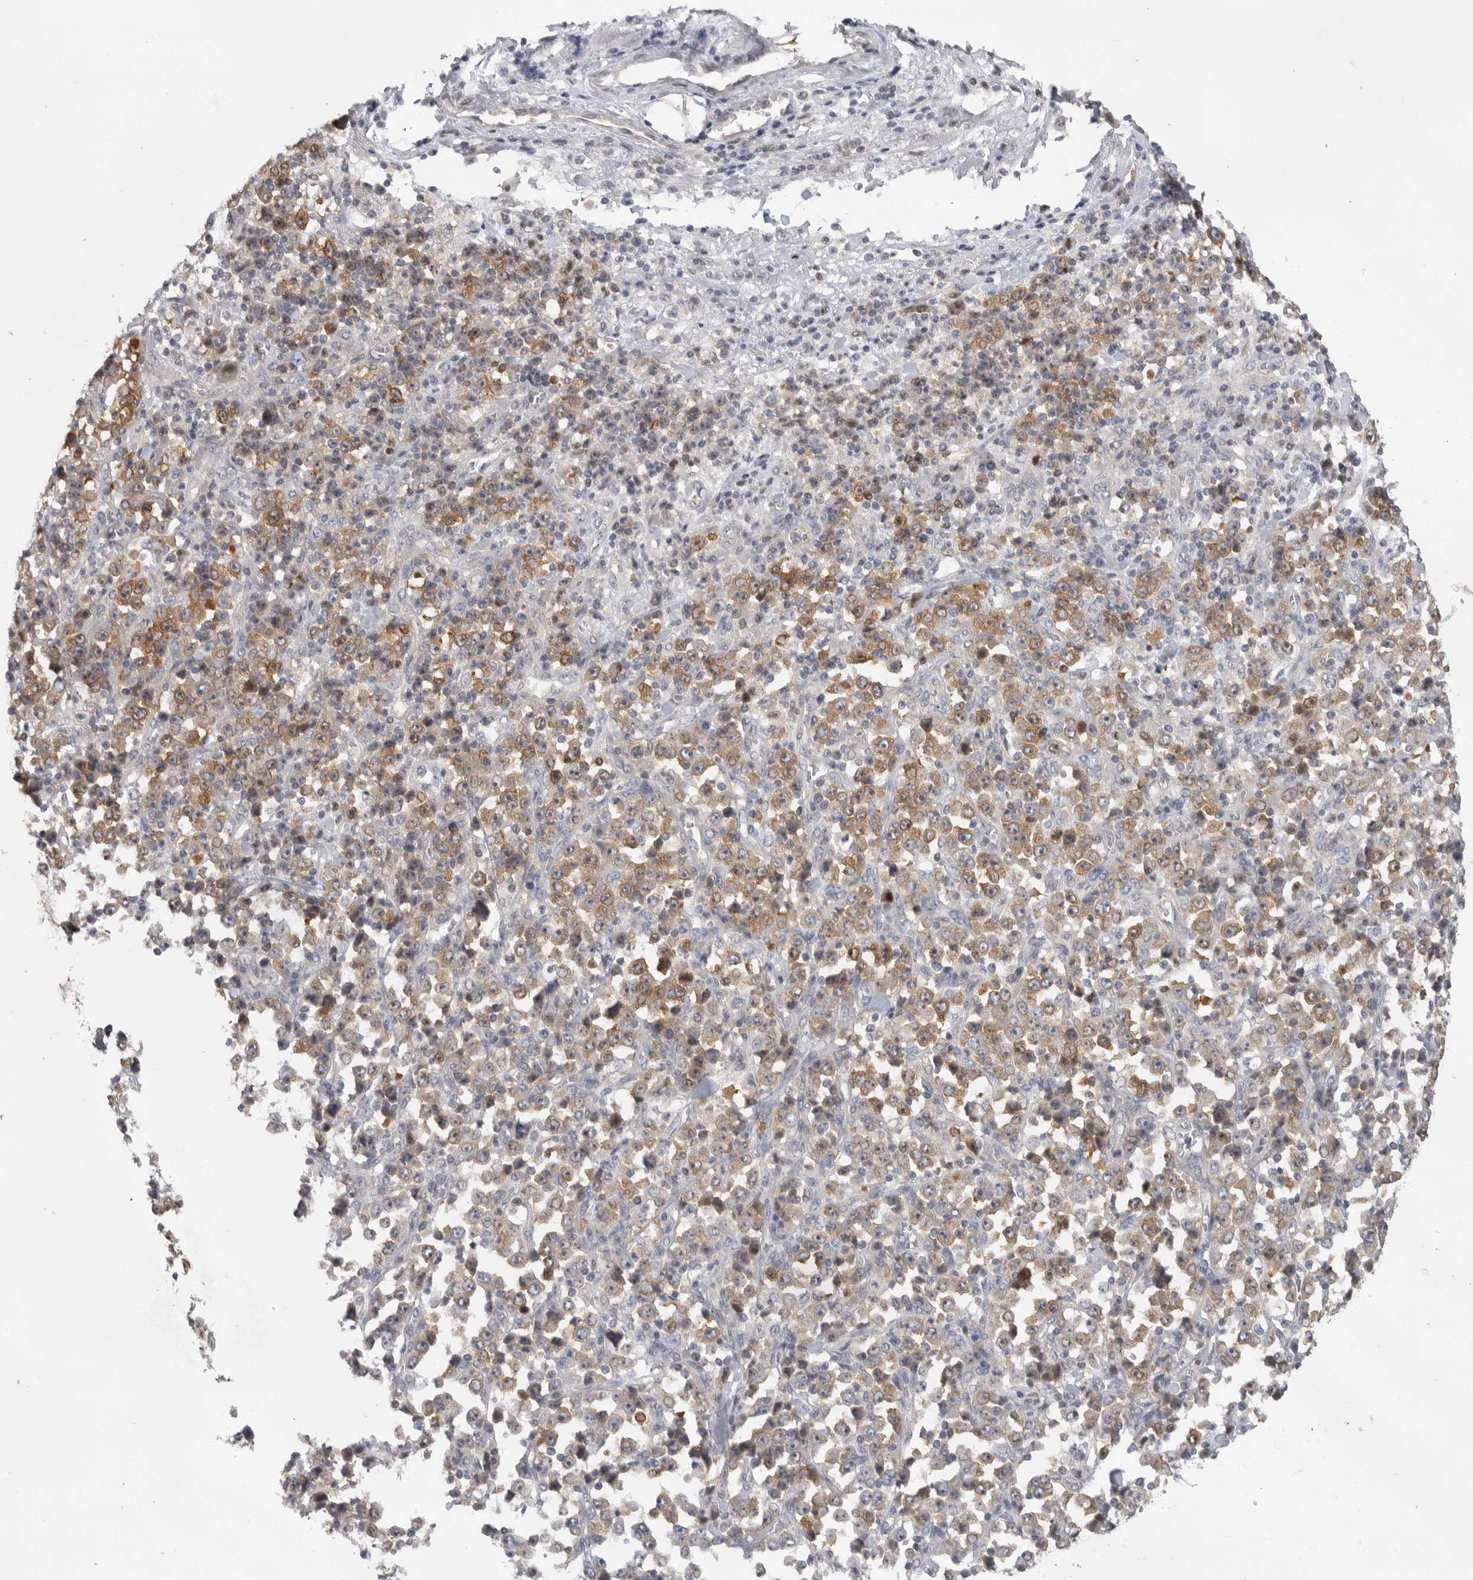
{"staining": {"intensity": "moderate", "quantity": "25%-75%", "location": "cytoplasmic/membranous"}, "tissue": "stomach cancer", "cell_type": "Tumor cells", "image_type": "cancer", "snomed": [{"axis": "morphology", "description": "Normal tissue, NOS"}, {"axis": "morphology", "description": "Adenocarcinoma, NOS"}, {"axis": "topography", "description": "Stomach, upper"}, {"axis": "topography", "description": "Stomach"}], "caption": "Stomach cancer stained for a protein (brown) demonstrates moderate cytoplasmic/membranous positive expression in approximately 25%-75% of tumor cells.", "gene": "NFKB2", "patient": {"sex": "male", "age": 59}}